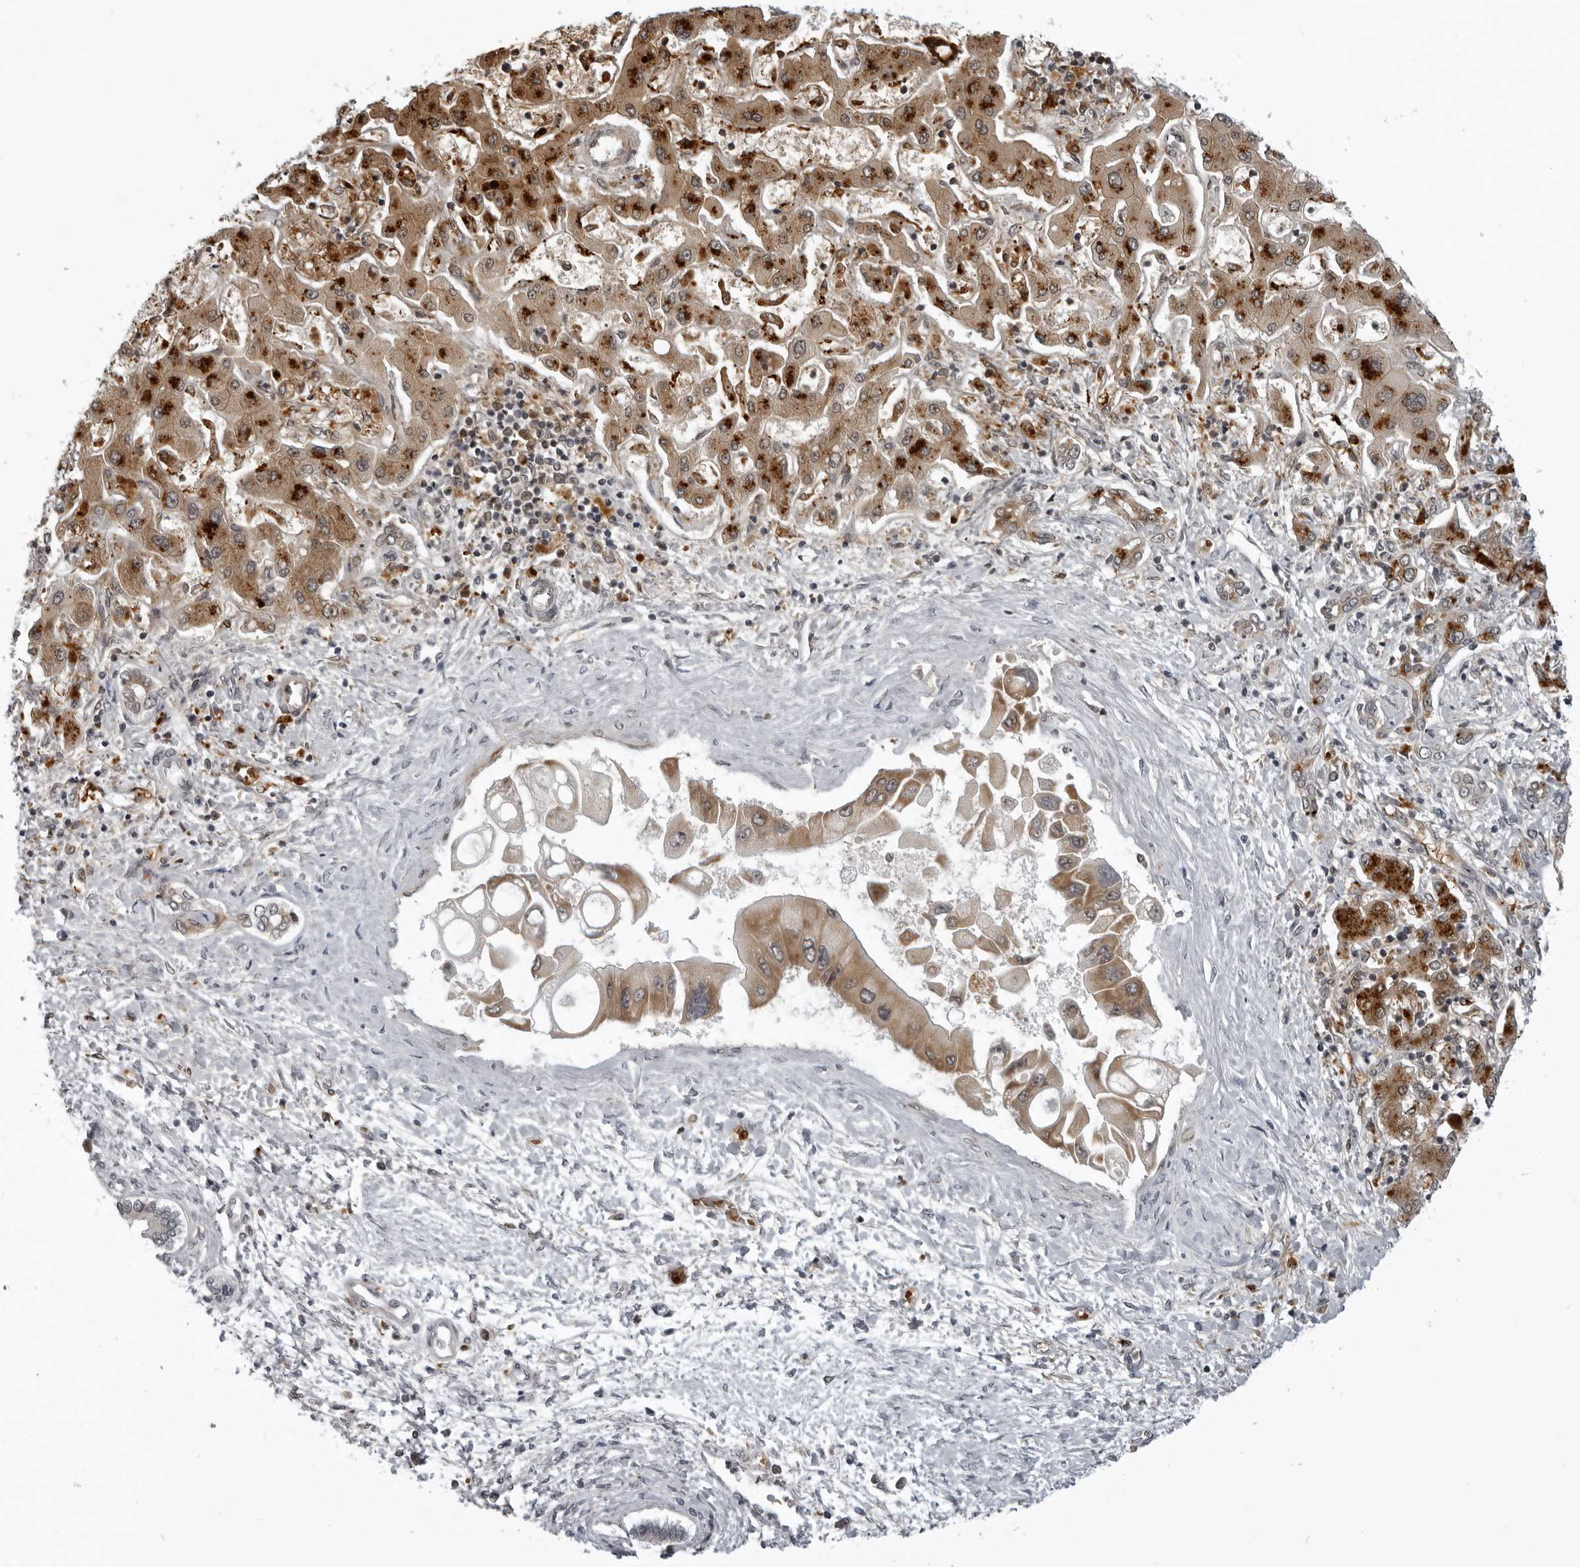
{"staining": {"intensity": "moderate", "quantity": ">75%", "location": "cytoplasmic/membranous"}, "tissue": "liver cancer", "cell_type": "Tumor cells", "image_type": "cancer", "snomed": [{"axis": "morphology", "description": "Cholangiocarcinoma"}, {"axis": "topography", "description": "Liver"}], "caption": "Human liver cholangiocarcinoma stained with a protein marker shows moderate staining in tumor cells.", "gene": "THOP1", "patient": {"sex": "male", "age": 50}}